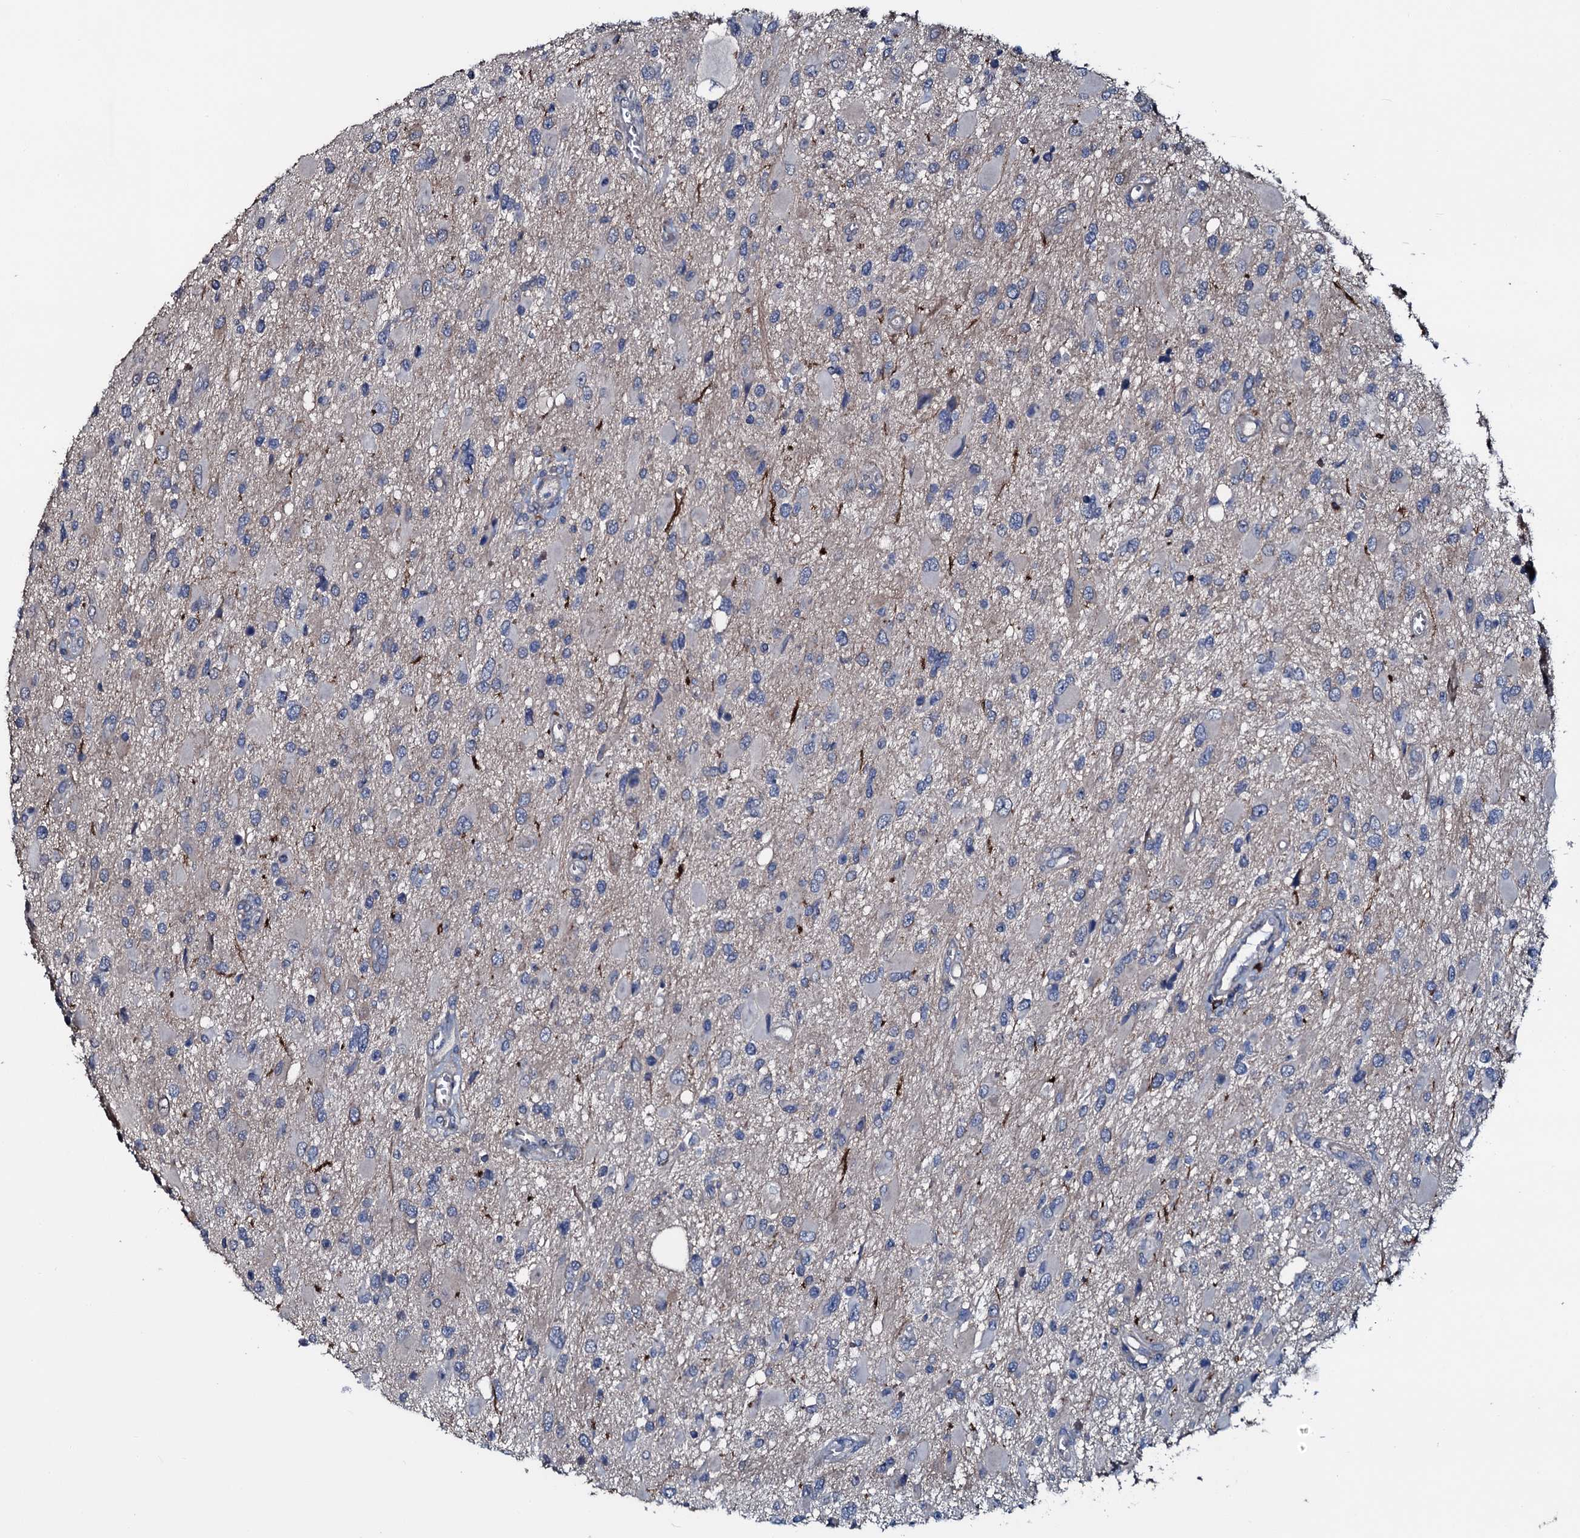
{"staining": {"intensity": "negative", "quantity": "none", "location": "none"}, "tissue": "glioma", "cell_type": "Tumor cells", "image_type": "cancer", "snomed": [{"axis": "morphology", "description": "Glioma, malignant, High grade"}, {"axis": "topography", "description": "Brain"}], "caption": "Immunohistochemistry (IHC) photomicrograph of neoplastic tissue: glioma stained with DAB shows no significant protein staining in tumor cells.", "gene": "IL12B", "patient": {"sex": "male", "age": 53}}